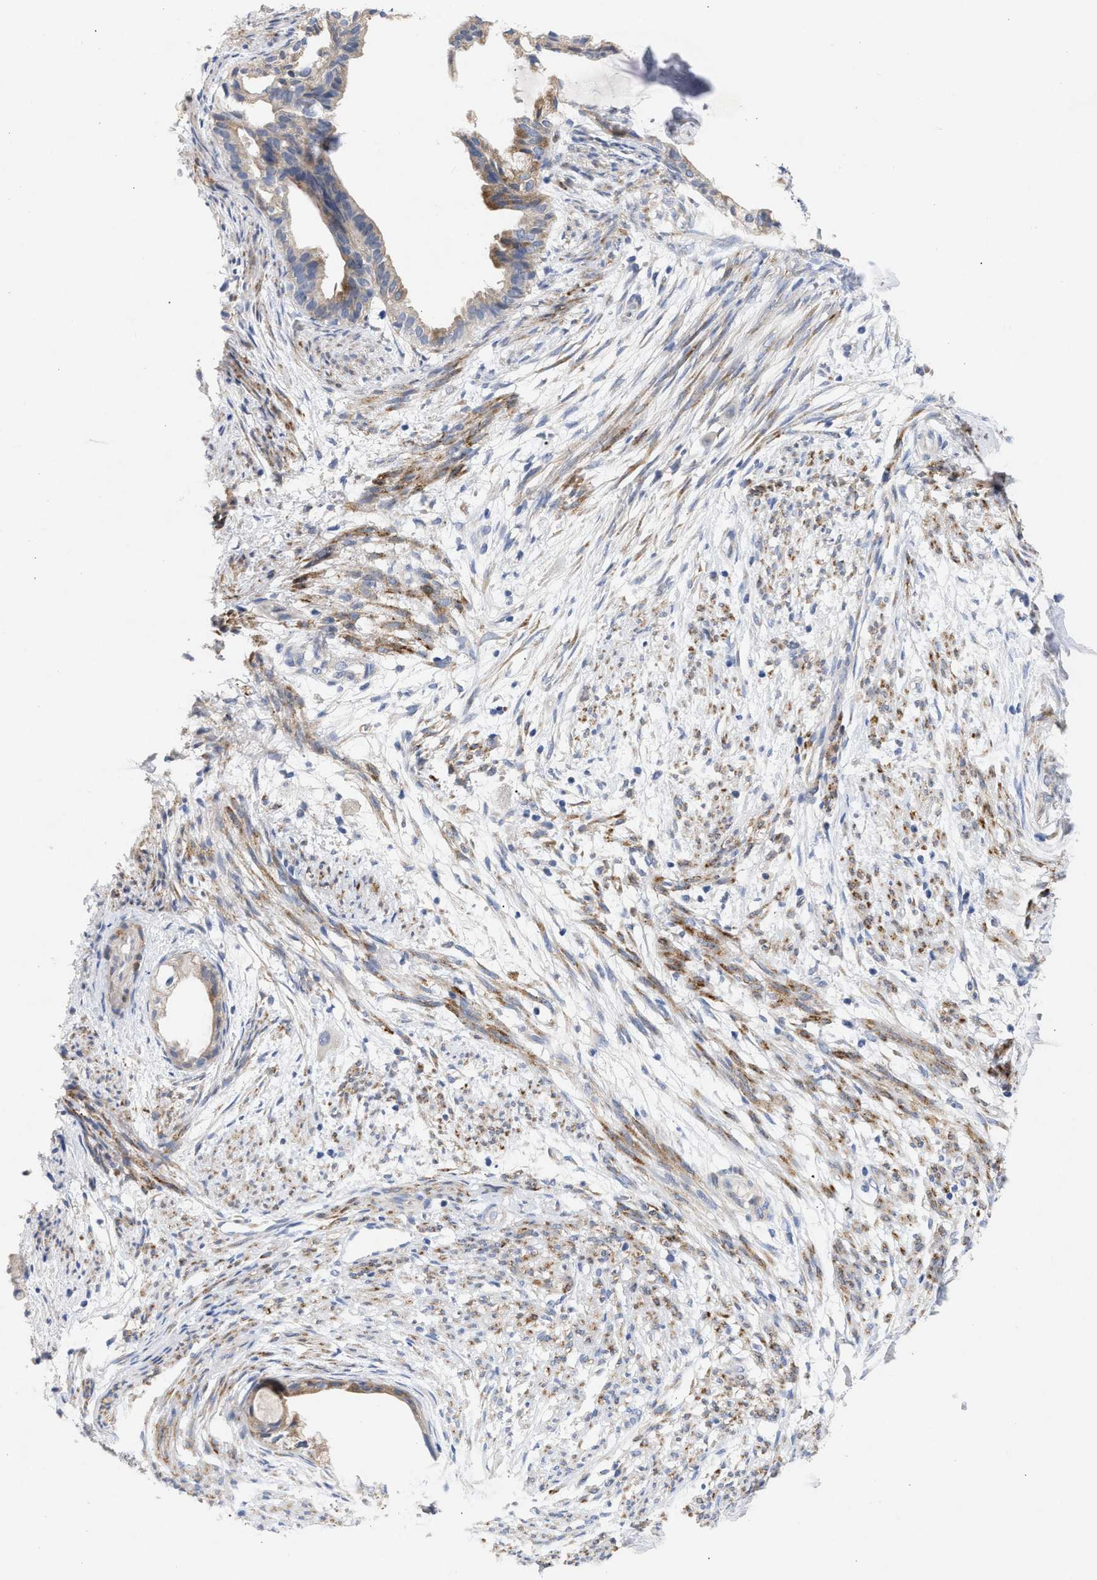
{"staining": {"intensity": "weak", "quantity": "<25%", "location": "cytoplasmic/membranous"}, "tissue": "cervical cancer", "cell_type": "Tumor cells", "image_type": "cancer", "snomed": [{"axis": "morphology", "description": "Normal tissue, NOS"}, {"axis": "morphology", "description": "Adenocarcinoma, NOS"}, {"axis": "topography", "description": "Cervix"}, {"axis": "topography", "description": "Endometrium"}], "caption": "IHC of cervical adenocarcinoma displays no expression in tumor cells.", "gene": "SELENOM", "patient": {"sex": "female", "age": 86}}